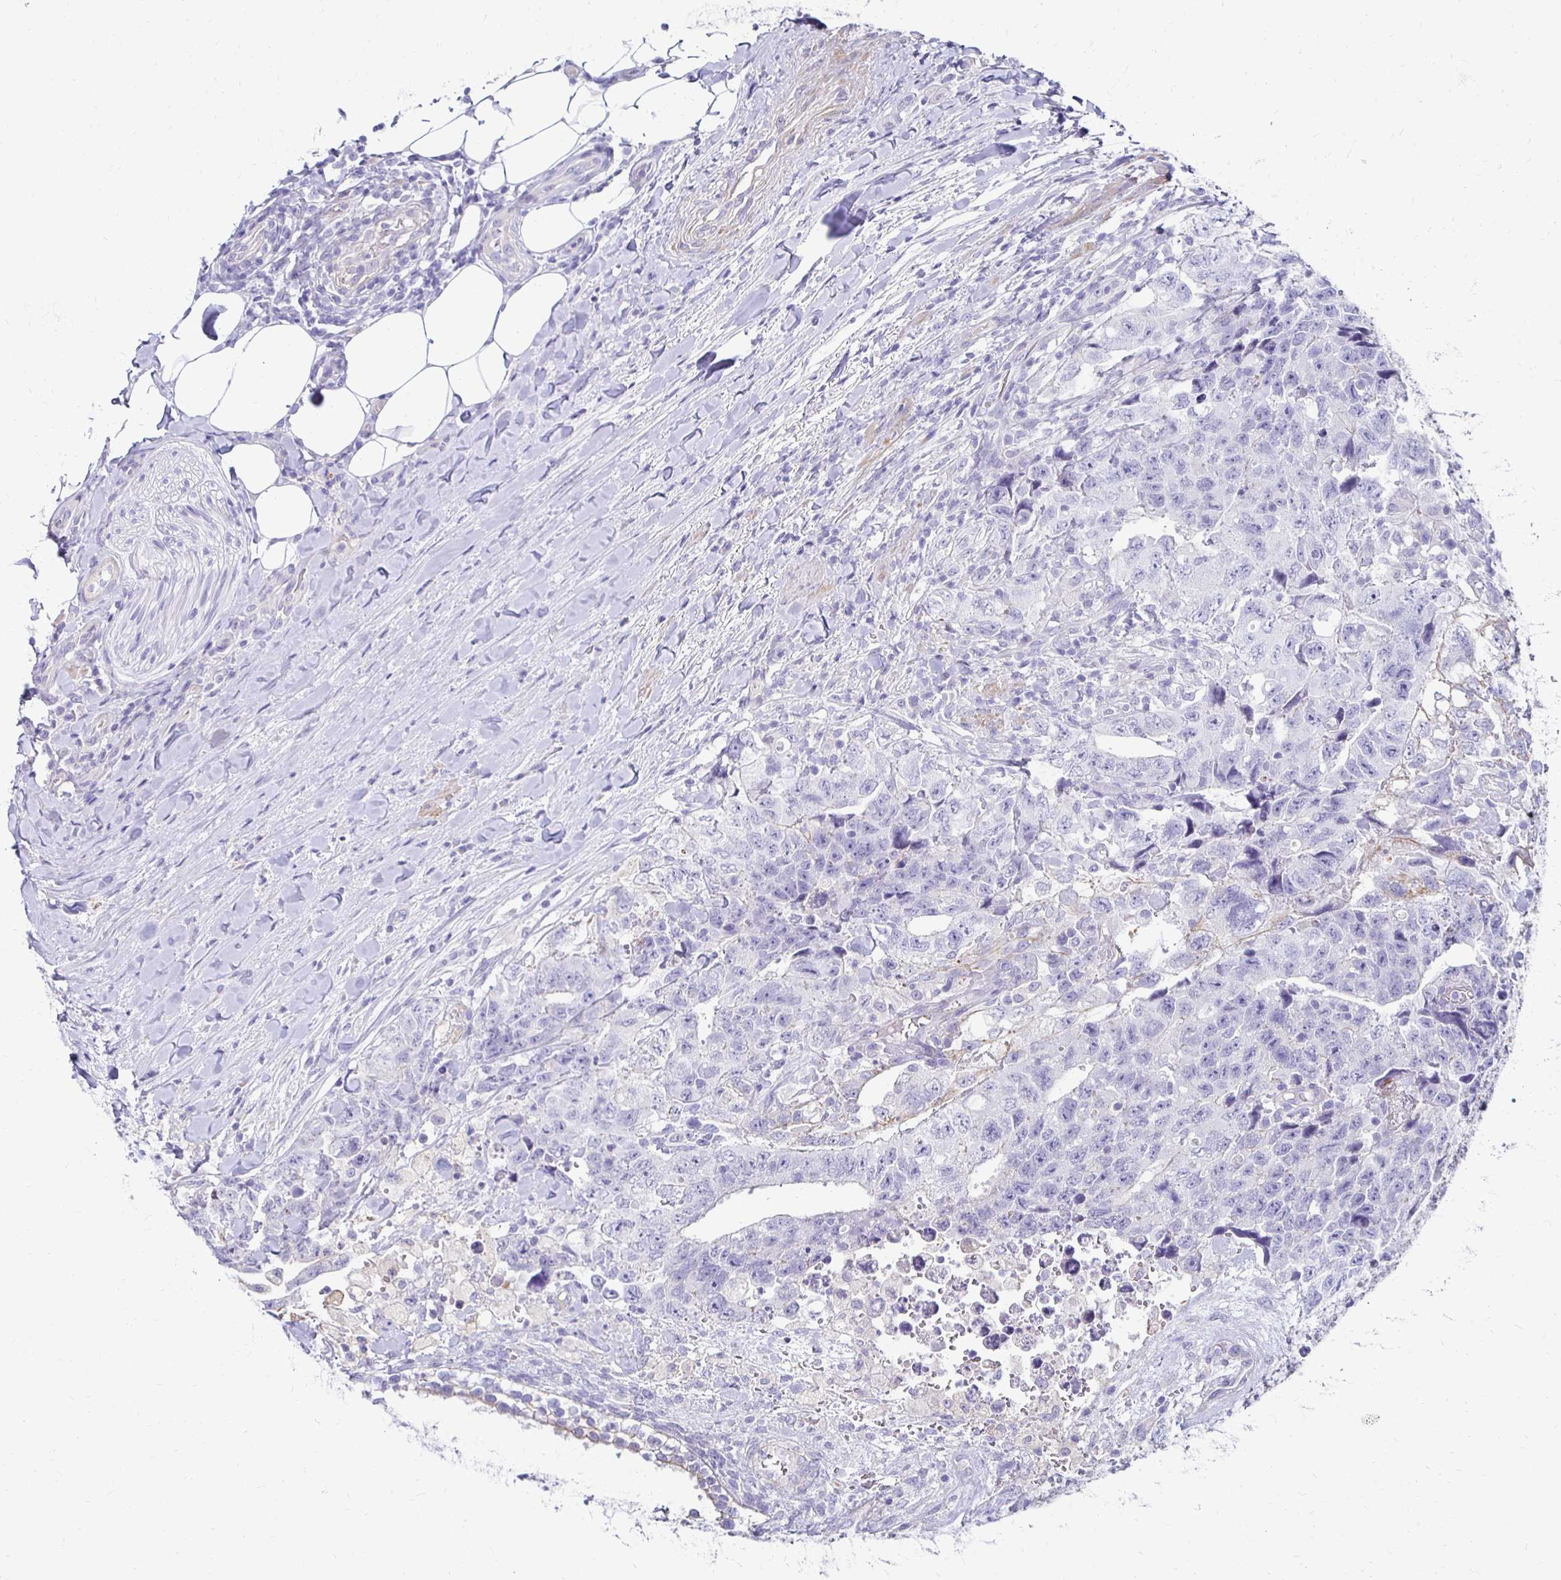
{"staining": {"intensity": "negative", "quantity": "none", "location": "none"}, "tissue": "testis cancer", "cell_type": "Tumor cells", "image_type": "cancer", "snomed": [{"axis": "morphology", "description": "Carcinoma, Embryonal, NOS"}, {"axis": "topography", "description": "Testis"}], "caption": "There is no significant expression in tumor cells of testis cancer (embryonal carcinoma).", "gene": "AKAP6", "patient": {"sex": "male", "age": 24}}